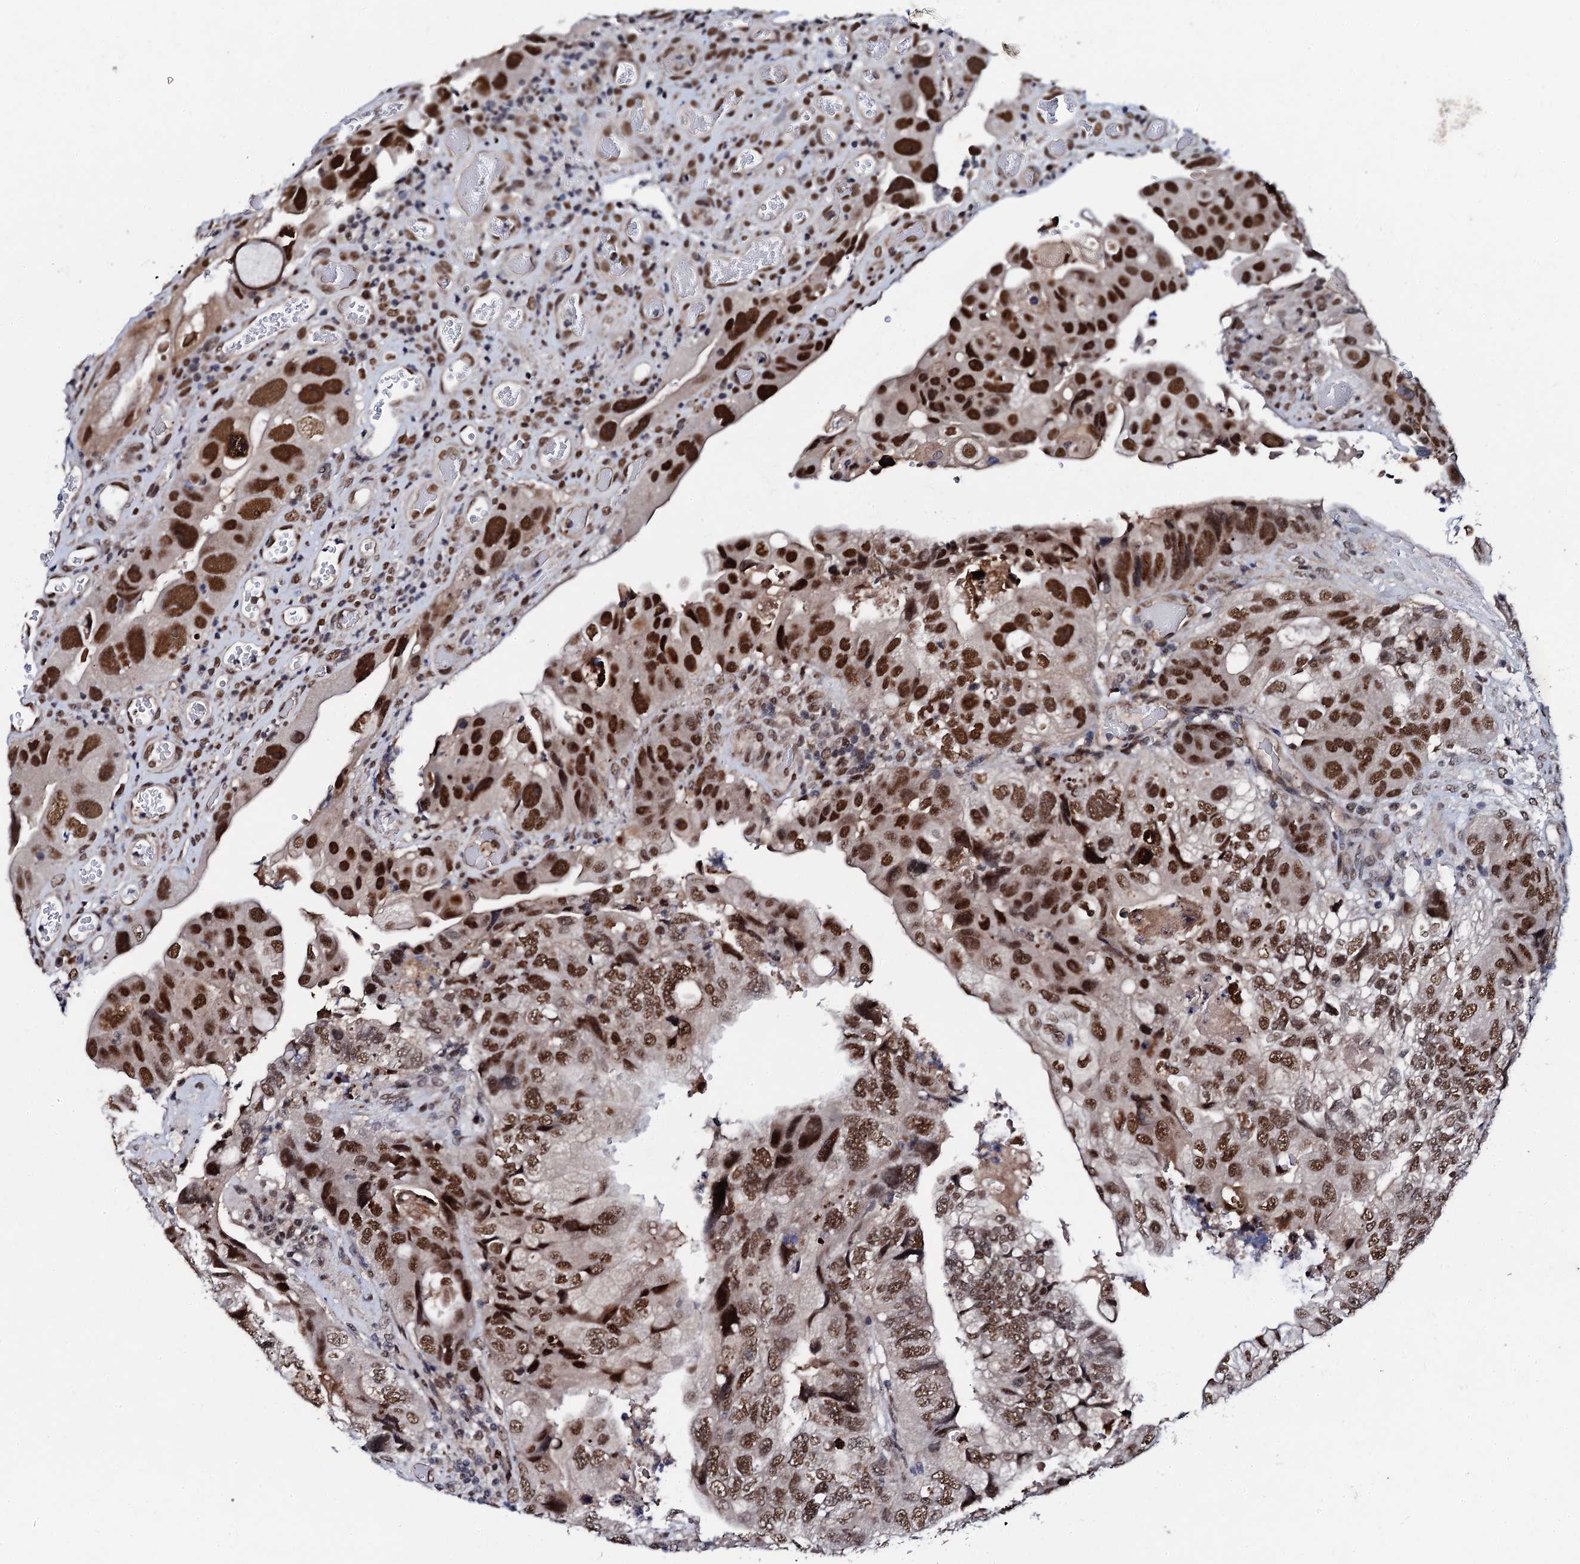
{"staining": {"intensity": "strong", "quantity": ">75%", "location": "nuclear"}, "tissue": "colorectal cancer", "cell_type": "Tumor cells", "image_type": "cancer", "snomed": [{"axis": "morphology", "description": "Adenocarcinoma, NOS"}, {"axis": "topography", "description": "Rectum"}], "caption": "DAB (3,3'-diaminobenzidine) immunohistochemical staining of human colorectal adenocarcinoma reveals strong nuclear protein staining in about >75% of tumor cells.", "gene": "CSTF3", "patient": {"sex": "male", "age": 63}}